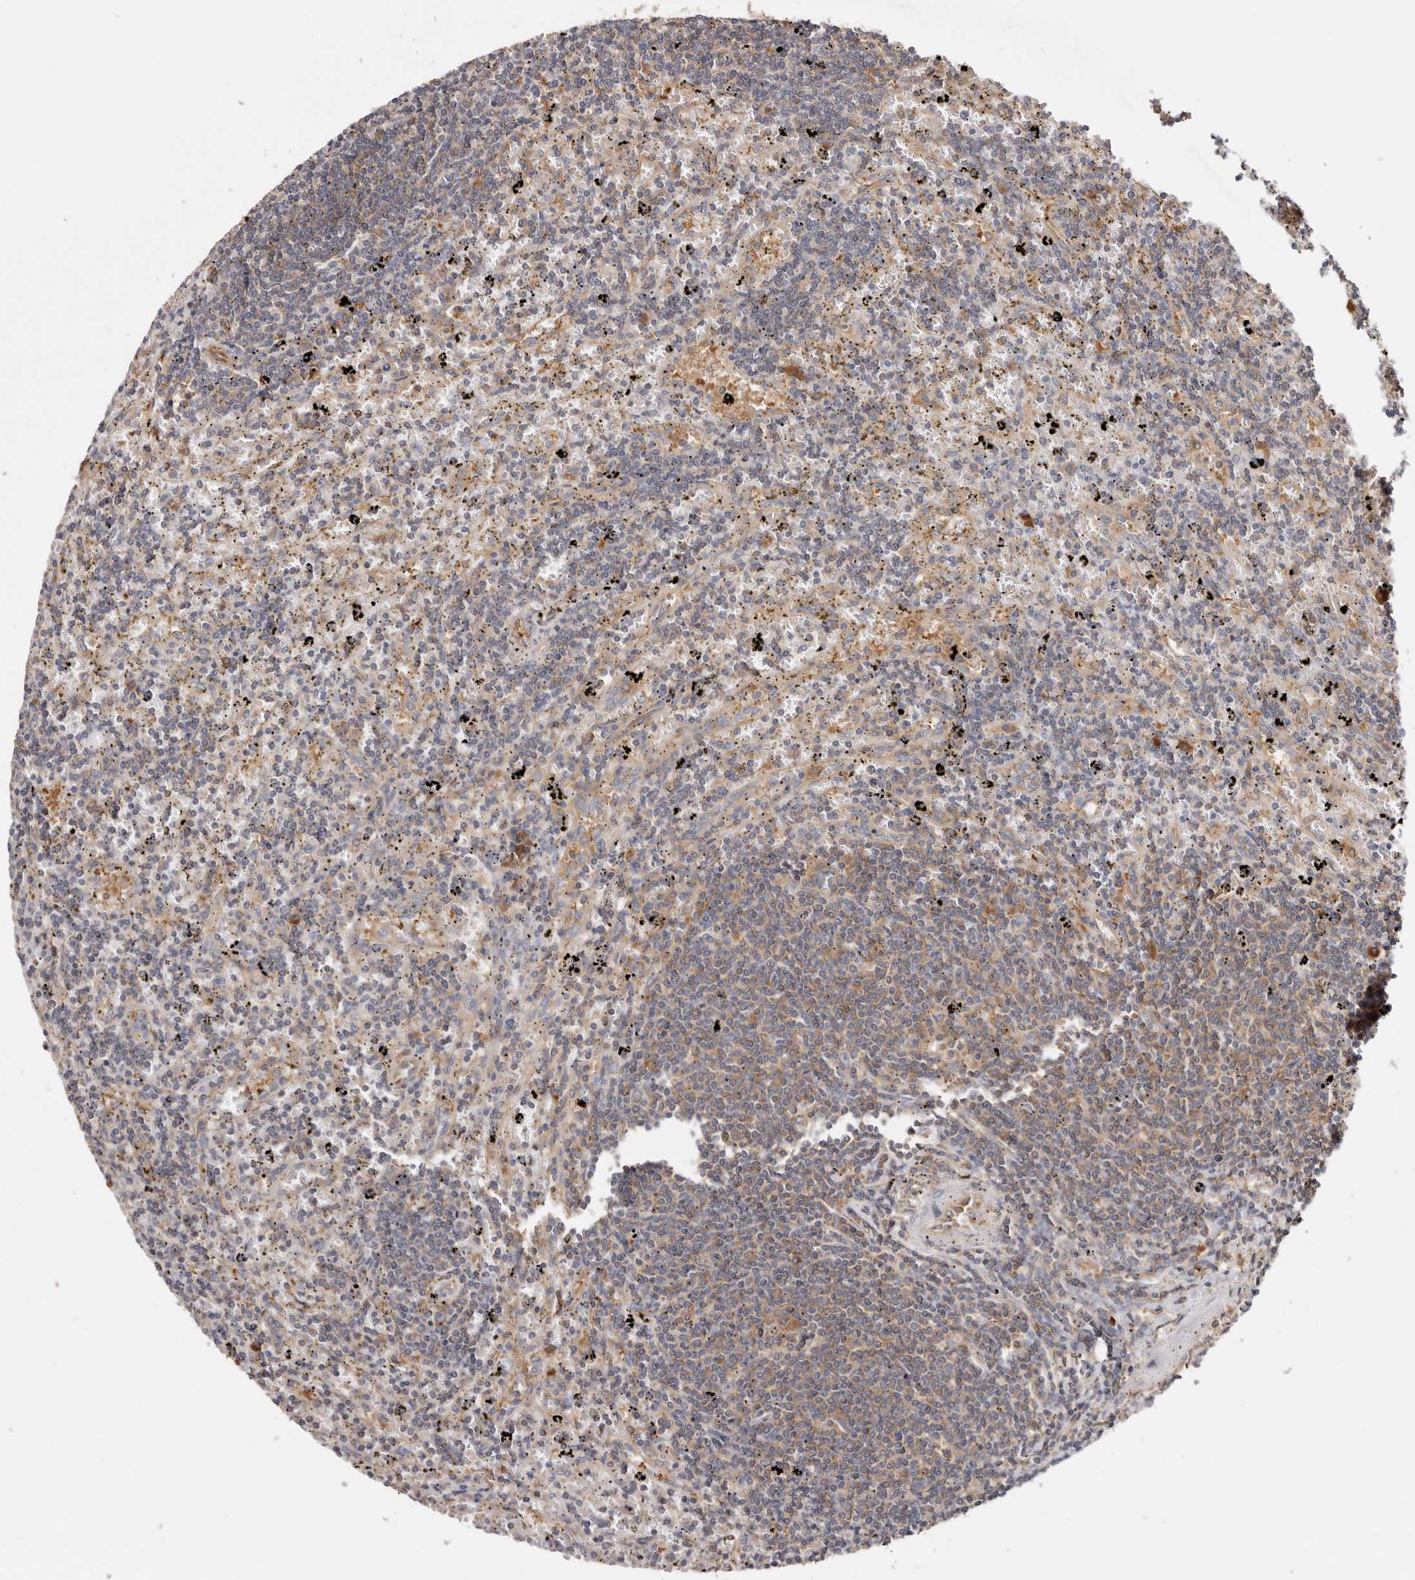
{"staining": {"intensity": "moderate", "quantity": "25%-75%", "location": "cytoplasmic/membranous"}, "tissue": "lymphoma", "cell_type": "Tumor cells", "image_type": "cancer", "snomed": [{"axis": "morphology", "description": "Malignant lymphoma, non-Hodgkin's type, Low grade"}, {"axis": "topography", "description": "Spleen"}], "caption": "About 25%-75% of tumor cells in human malignant lymphoma, non-Hodgkin's type (low-grade) show moderate cytoplasmic/membranous protein positivity as visualized by brown immunohistochemical staining.", "gene": "EPRS1", "patient": {"sex": "male", "age": 76}}